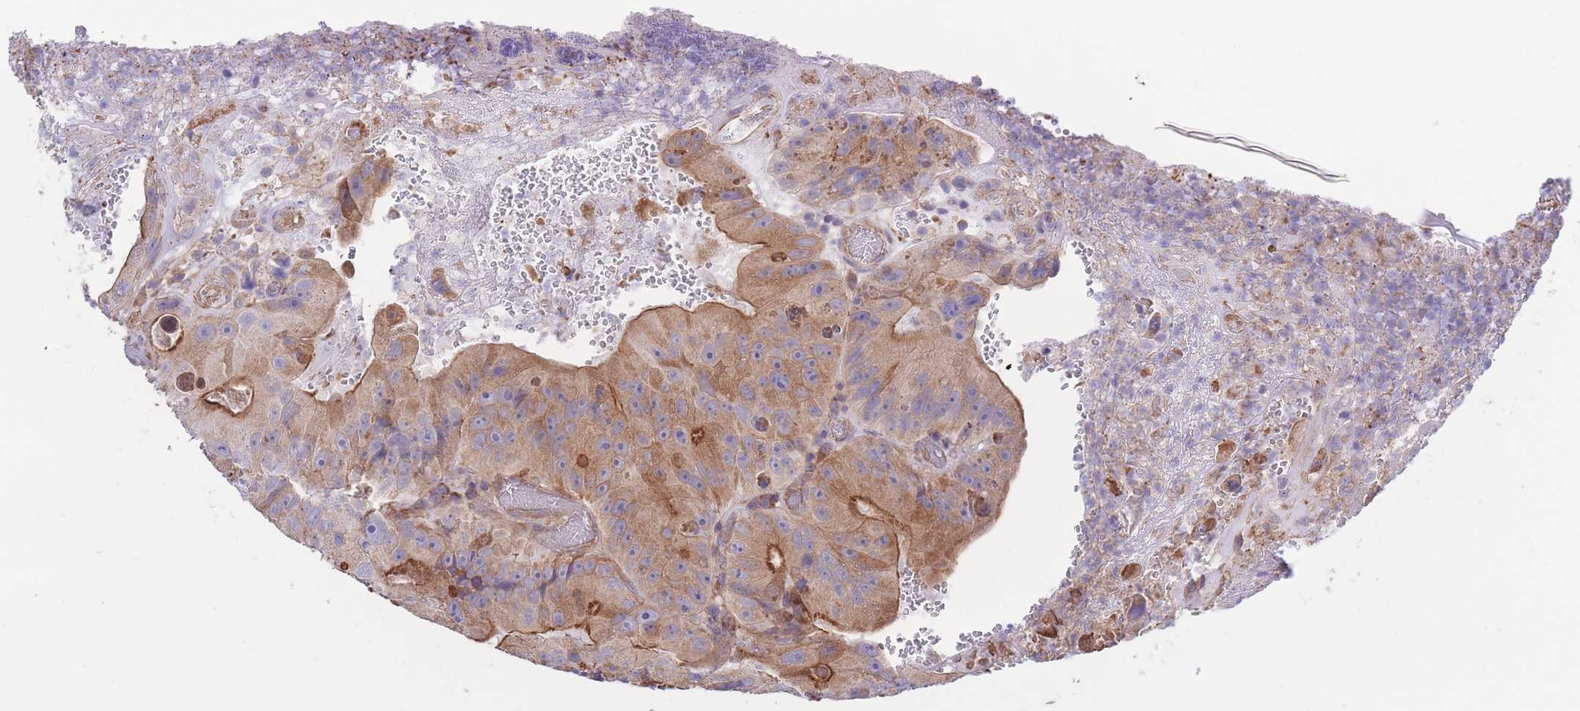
{"staining": {"intensity": "moderate", "quantity": ">75%", "location": "cytoplasmic/membranous"}, "tissue": "colorectal cancer", "cell_type": "Tumor cells", "image_type": "cancer", "snomed": [{"axis": "morphology", "description": "Adenocarcinoma, NOS"}, {"axis": "topography", "description": "Colon"}], "caption": "Human colorectal cancer (adenocarcinoma) stained for a protein (brown) displays moderate cytoplasmic/membranous positive positivity in about >75% of tumor cells.", "gene": "LRRN4CL", "patient": {"sex": "female", "age": 86}}